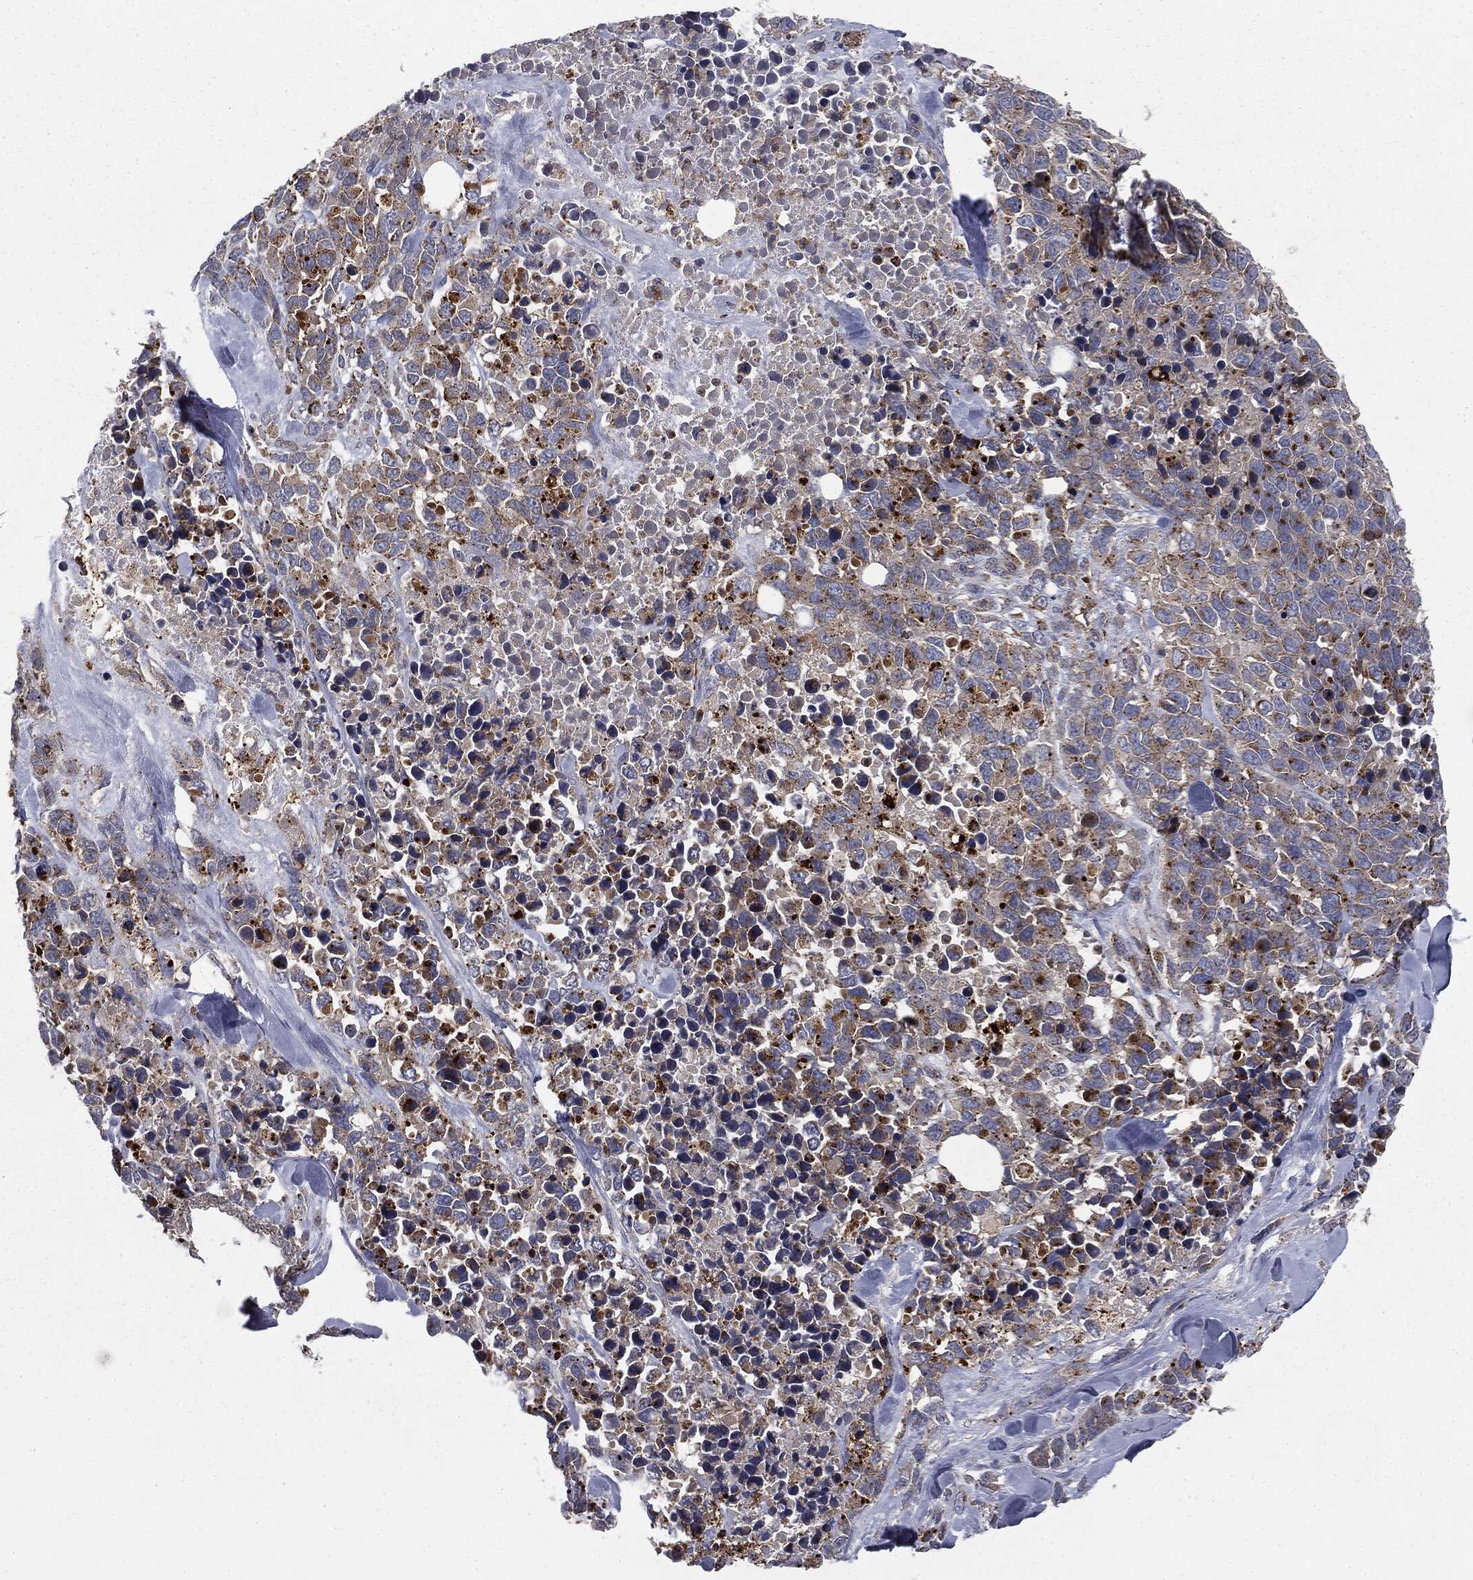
{"staining": {"intensity": "moderate", "quantity": ">75%", "location": "cytoplasmic/membranous"}, "tissue": "melanoma", "cell_type": "Tumor cells", "image_type": "cancer", "snomed": [{"axis": "morphology", "description": "Malignant melanoma, Metastatic site"}, {"axis": "topography", "description": "Skin"}], "caption": "Immunohistochemistry (IHC) micrograph of melanoma stained for a protein (brown), which reveals medium levels of moderate cytoplasmic/membranous positivity in about >75% of tumor cells.", "gene": "CTSA", "patient": {"sex": "male", "age": 84}}